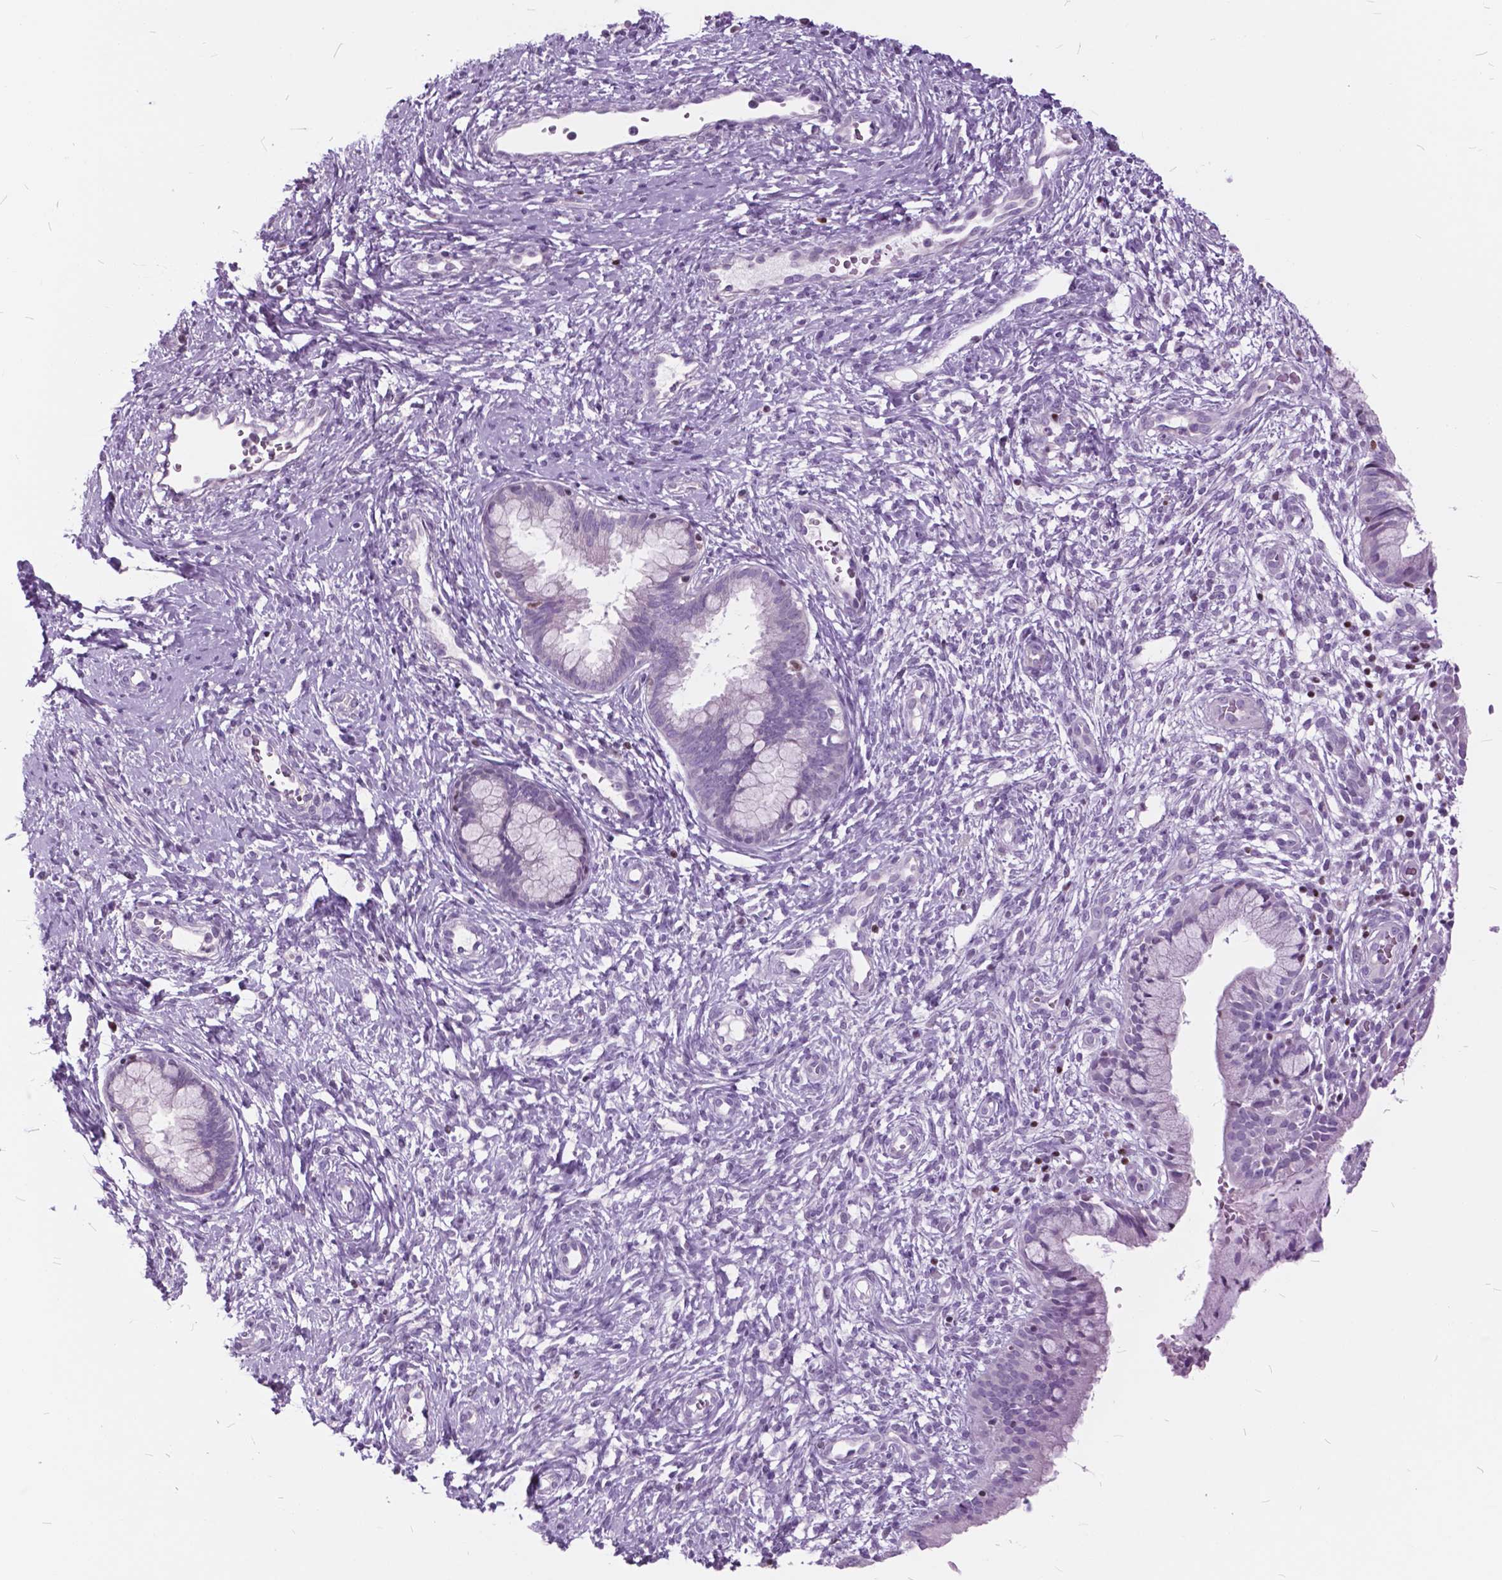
{"staining": {"intensity": "negative", "quantity": "none", "location": "none"}, "tissue": "cervical cancer", "cell_type": "Tumor cells", "image_type": "cancer", "snomed": [{"axis": "morphology", "description": "Squamous cell carcinoma, NOS"}, {"axis": "topography", "description": "Cervix"}], "caption": "Immunohistochemical staining of cervical cancer (squamous cell carcinoma) demonstrates no significant staining in tumor cells.", "gene": "SP140", "patient": {"sex": "female", "age": 32}}